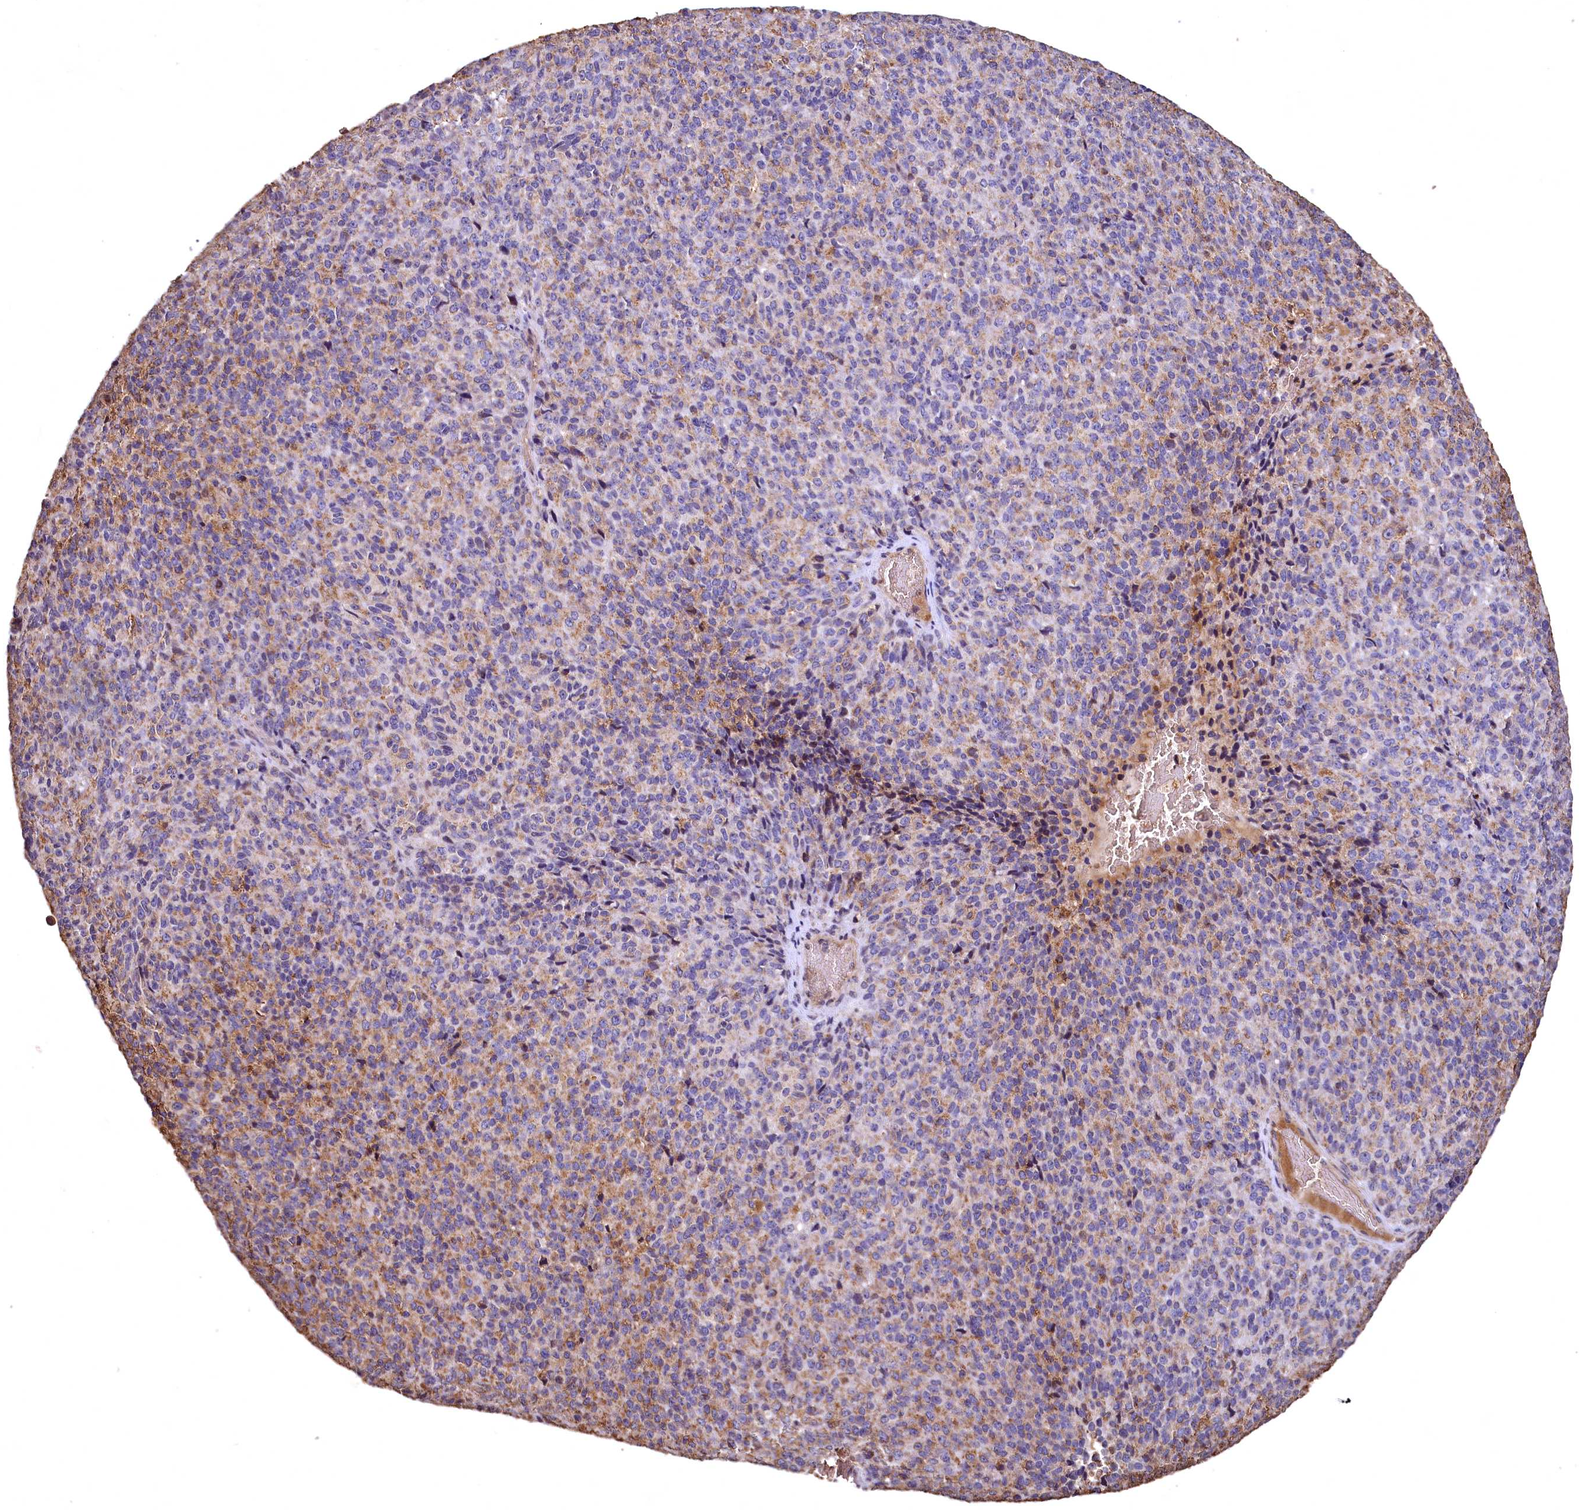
{"staining": {"intensity": "weak", "quantity": "<25%", "location": "cytoplasmic/membranous"}, "tissue": "melanoma", "cell_type": "Tumor cells", "image_type": "cancer", "snomed": [{"axis": "morphology", "description": "Malignant melanoma, Metastatic site"}, {"axis": "topography", "description": "Brain"}], "caption": "Tumor cells show no significant protein positivity in malignant melanoma (metastatic site). The staining is performed using DAB brown chromogen with nuclei counter-stained in using hematoxylin.", "gene": "SPTA1", "patient": {"sex": "female", "age": 56}}